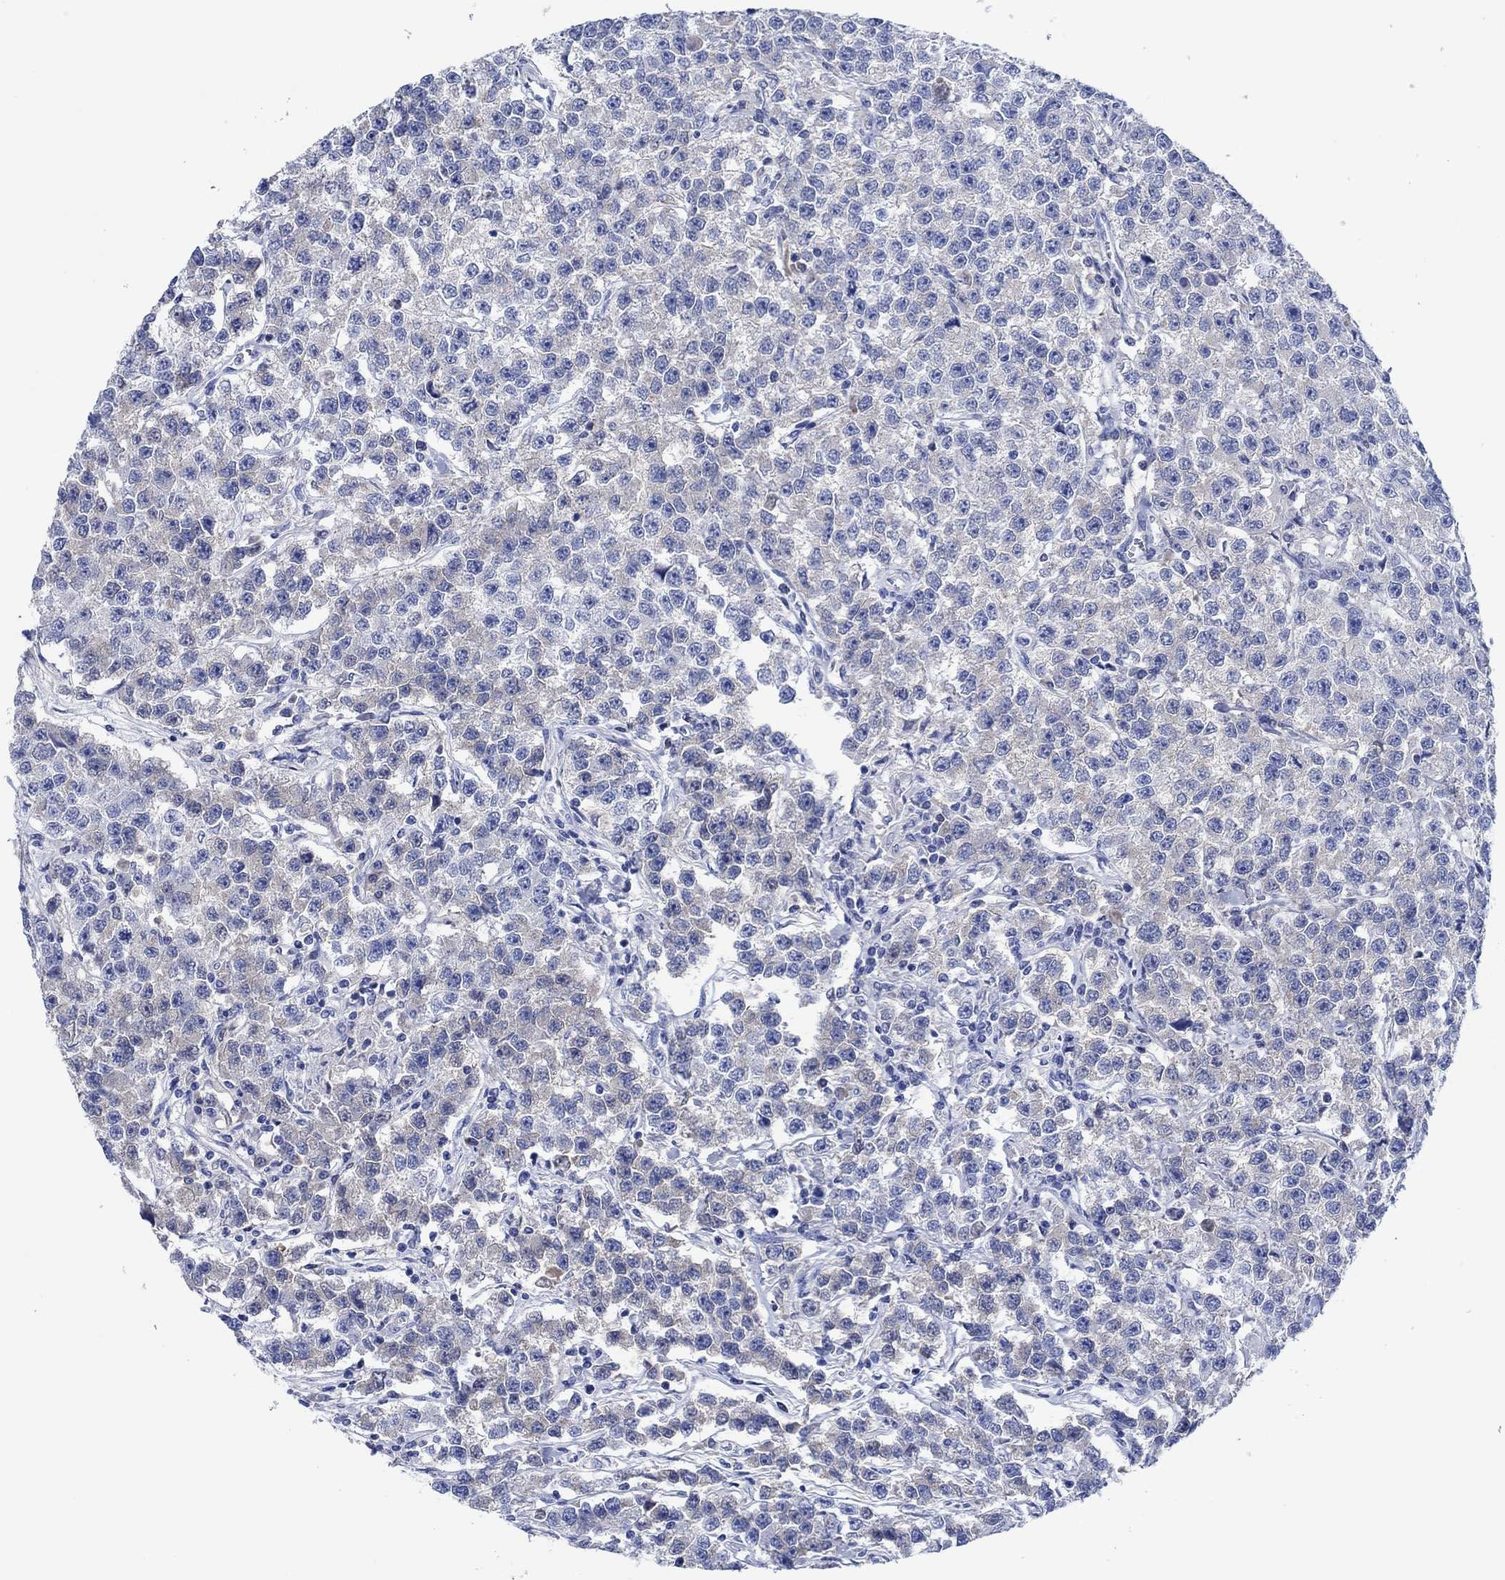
{"staining": {"intensity": "weak", "quantity": "<25%", "location": "cytoplasmic/membranous"}, "tissue": "testis cancer", "cell_type": "Tumor cells", "image_type": "cancer", "snomed": [{"axis": "morphology", "description": "Seminoma, NOS"}, {"axis": "topography", "description": "Testis"}], "caption": "An image of human seminoma (testis) is negative for staining in tumor cells.", "gene": "CPNE6", "patient": {"sex": "male", "age": 59}}